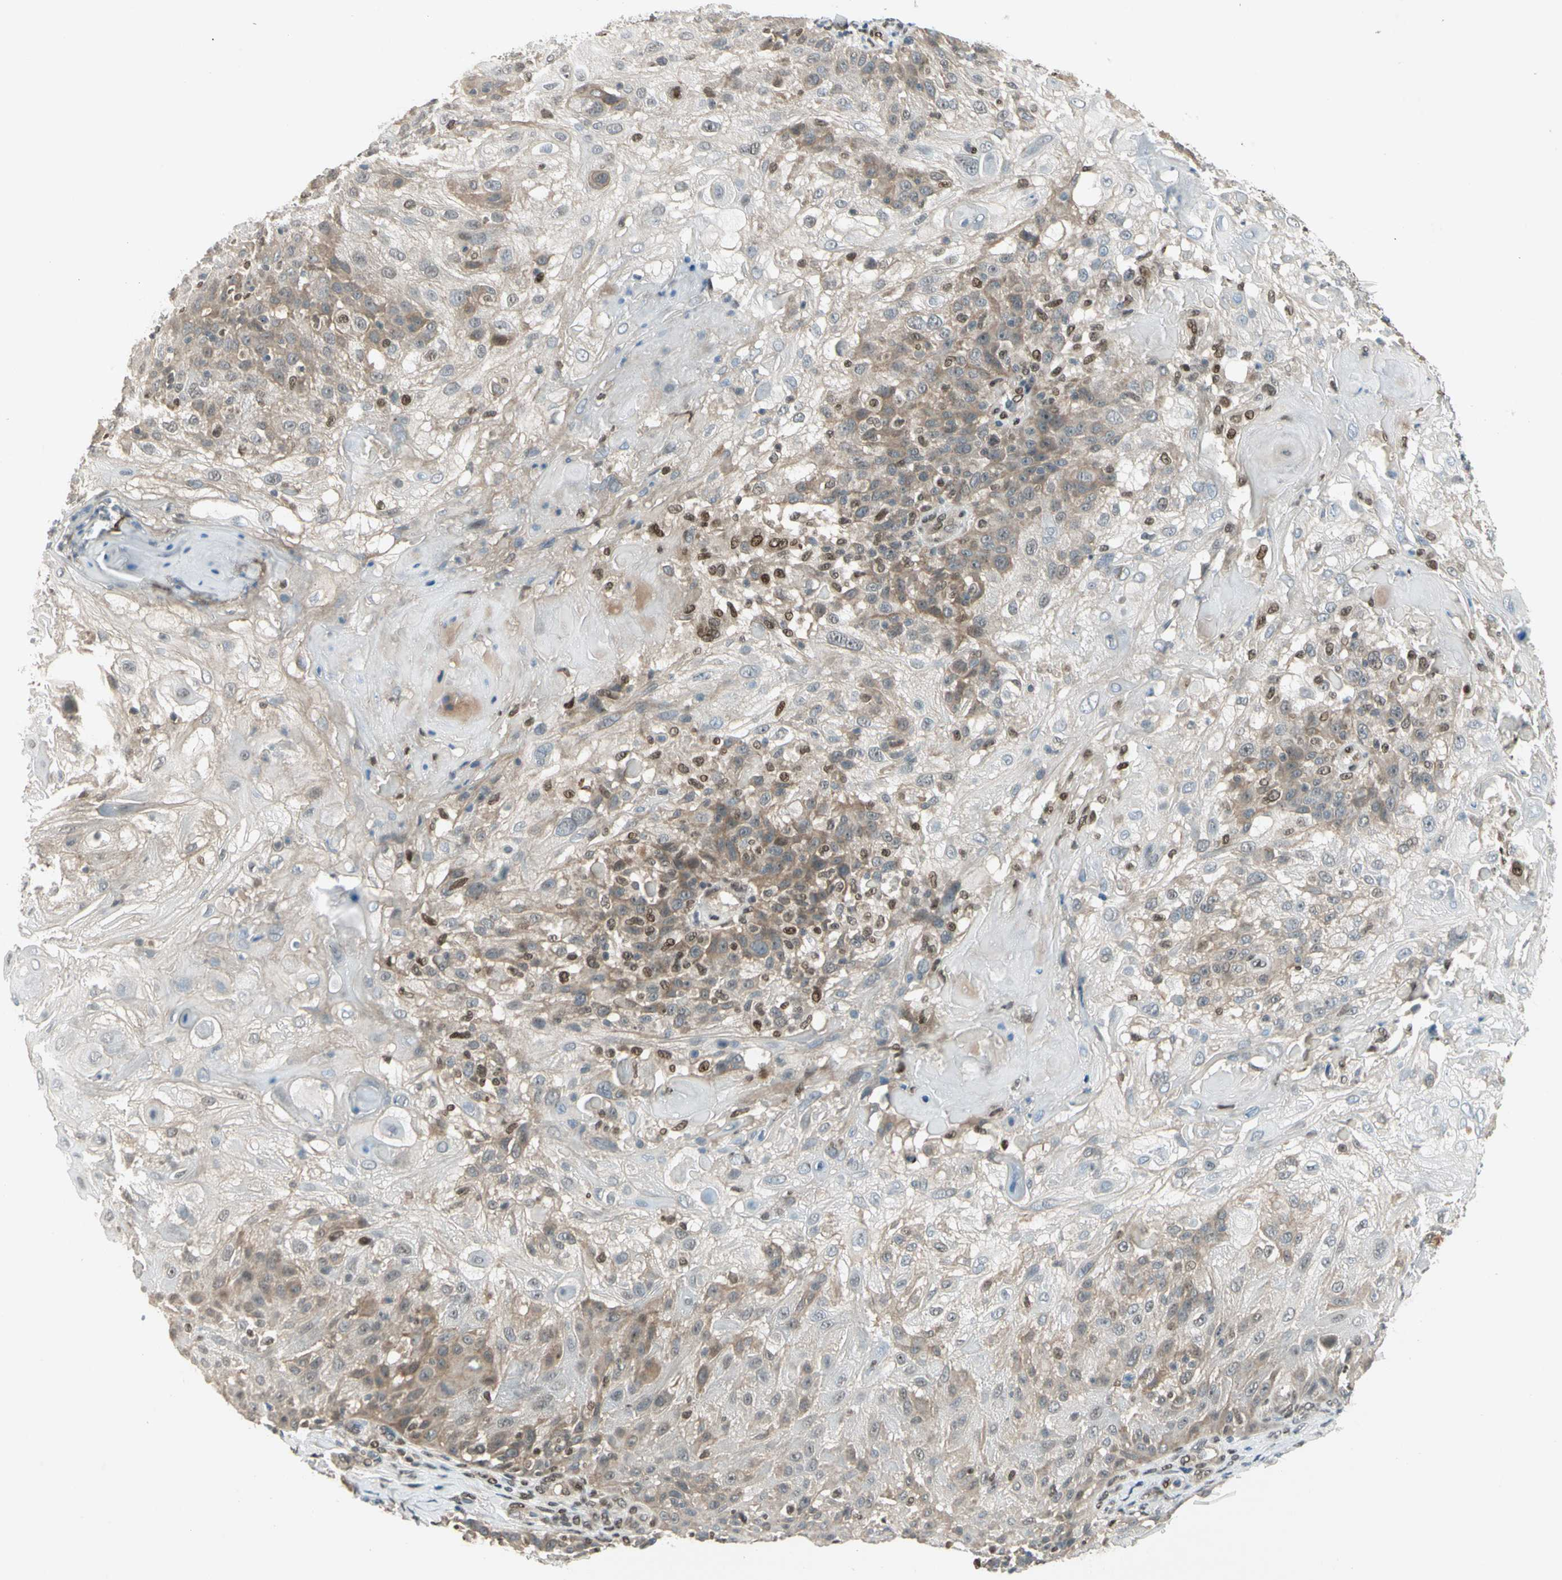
{"staining": {"intensity": "moderate", "quantity": "25%-75%", "location": "cytoplasmic/membranous"}, "tissue": "skin cancer", "cell_type": "Tumor cells", "image_type": "cancer", "snomed": [{"axis": "morphology", "description": "Normal tissue, NOS"}, {"axis": "morphology", "description": "Squamous cell carcinoma, NOS"}, {"axis": "topography", "description": "Skin"}], "caption": "Tumor cells demonstrate medium levels of moderate cytoplasmic/membranous expression in about 25%-75% of cells in skin squamous cell carcinoma.", "gene": "GTF3A", "patient": {"sex": "female", "age": 83}}